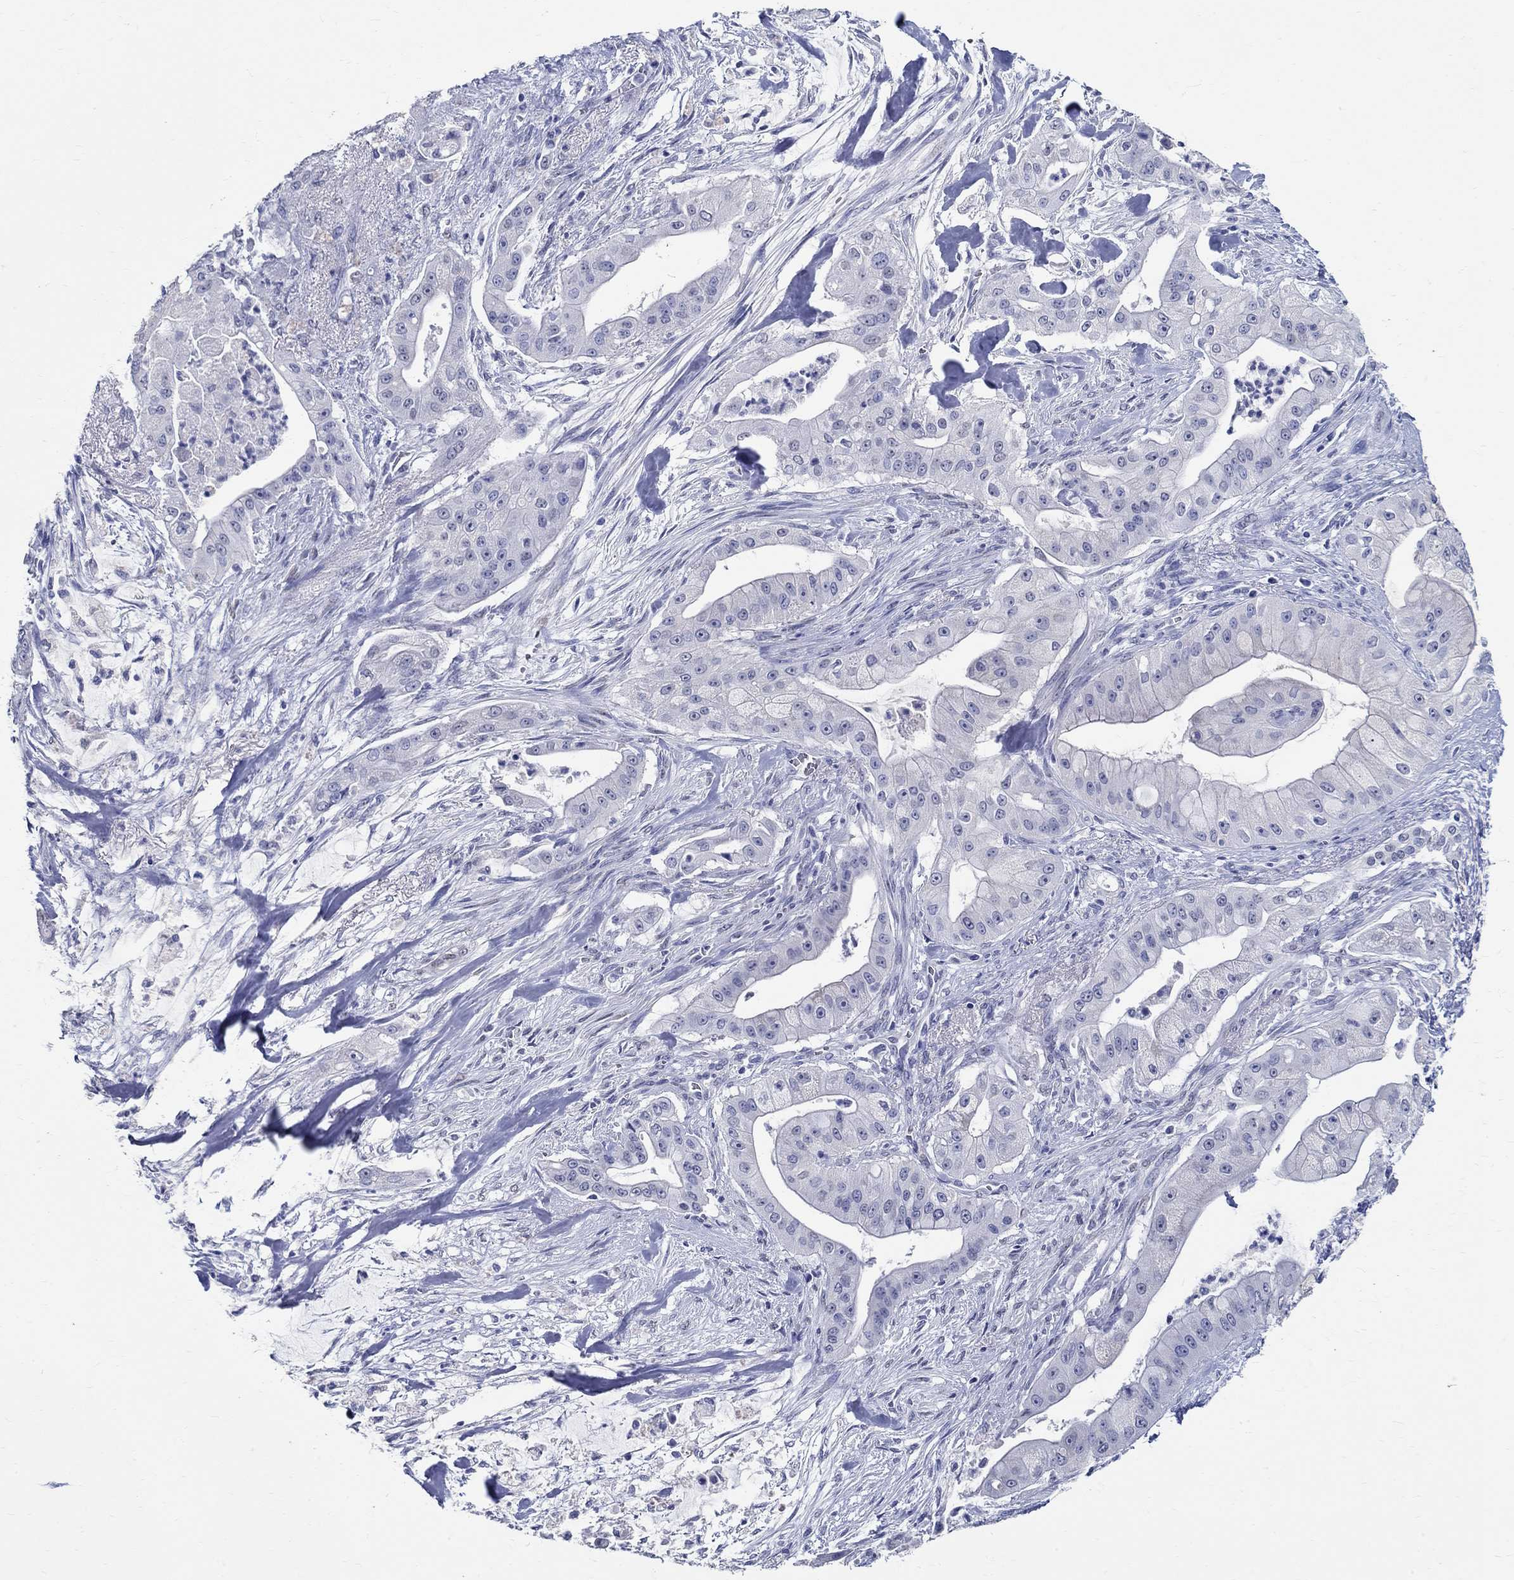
{"staining": {"intensity": "negative", "quantity": "none", "location": "none"}, "tissue": "pancreatic cancer", "cell_type": "Tumor cells", "image_type": "cancer", "snomed": [{"axis": "morphology", "description": "Normal tissue, NOS"}, {"axis": "morphology", "description": "Inflammation, NOS"}, {"axis": "morphology", "description": "Adenocarcinoma, NOS"}, {"axis": "topography", "description": "Pancreas"}], "caption": "A micrograph of human pancreatic cancer is negative for staining in tumor cells.", "gene": "TSPAN16", "patient": {"sex": "male", "age": 57}}